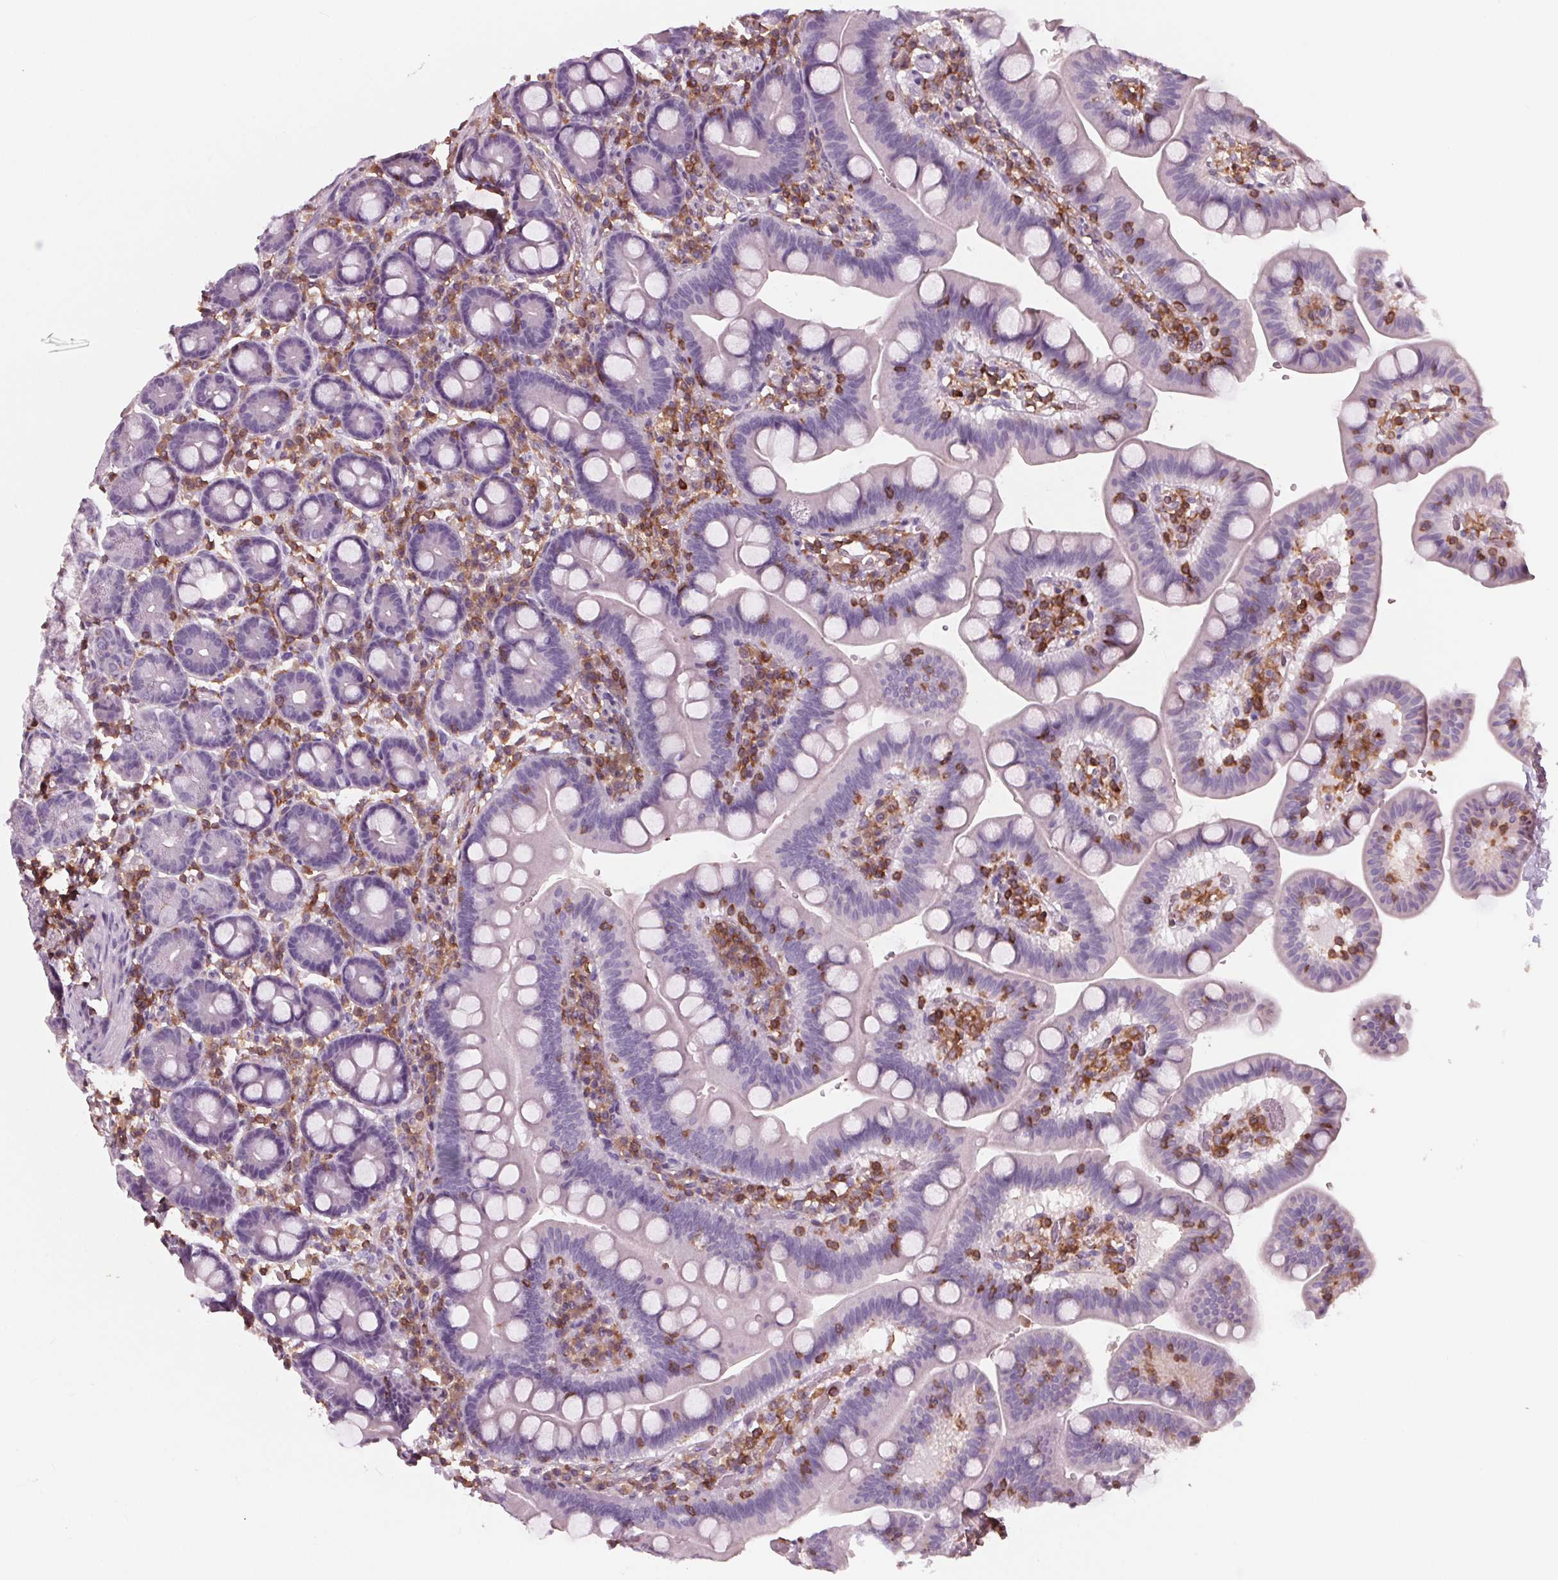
{"staining": {"intensity": "negative", "quantity": "none", "location": "none"}, "tissue": "duodenum", "cell_type": "Glandular cells", "image_type": "normal", "snomed": [{"axis": "morphology", "description": "Normal tissue, NOS"}, {"axis": "topography", "description": "Pancreas"}, {"axis": "topography", "description": "Duodenum"}], "caption": "A high-resolution micrograph shows immunohistochemistry staining of benign duodenum, which exhibits no significant positivity in glandular cells. (DAB immunohistochemistry (IHC), high magnification).", "gene": "ARHGAP25", "patient": {"sex": "male", "age": 59}}